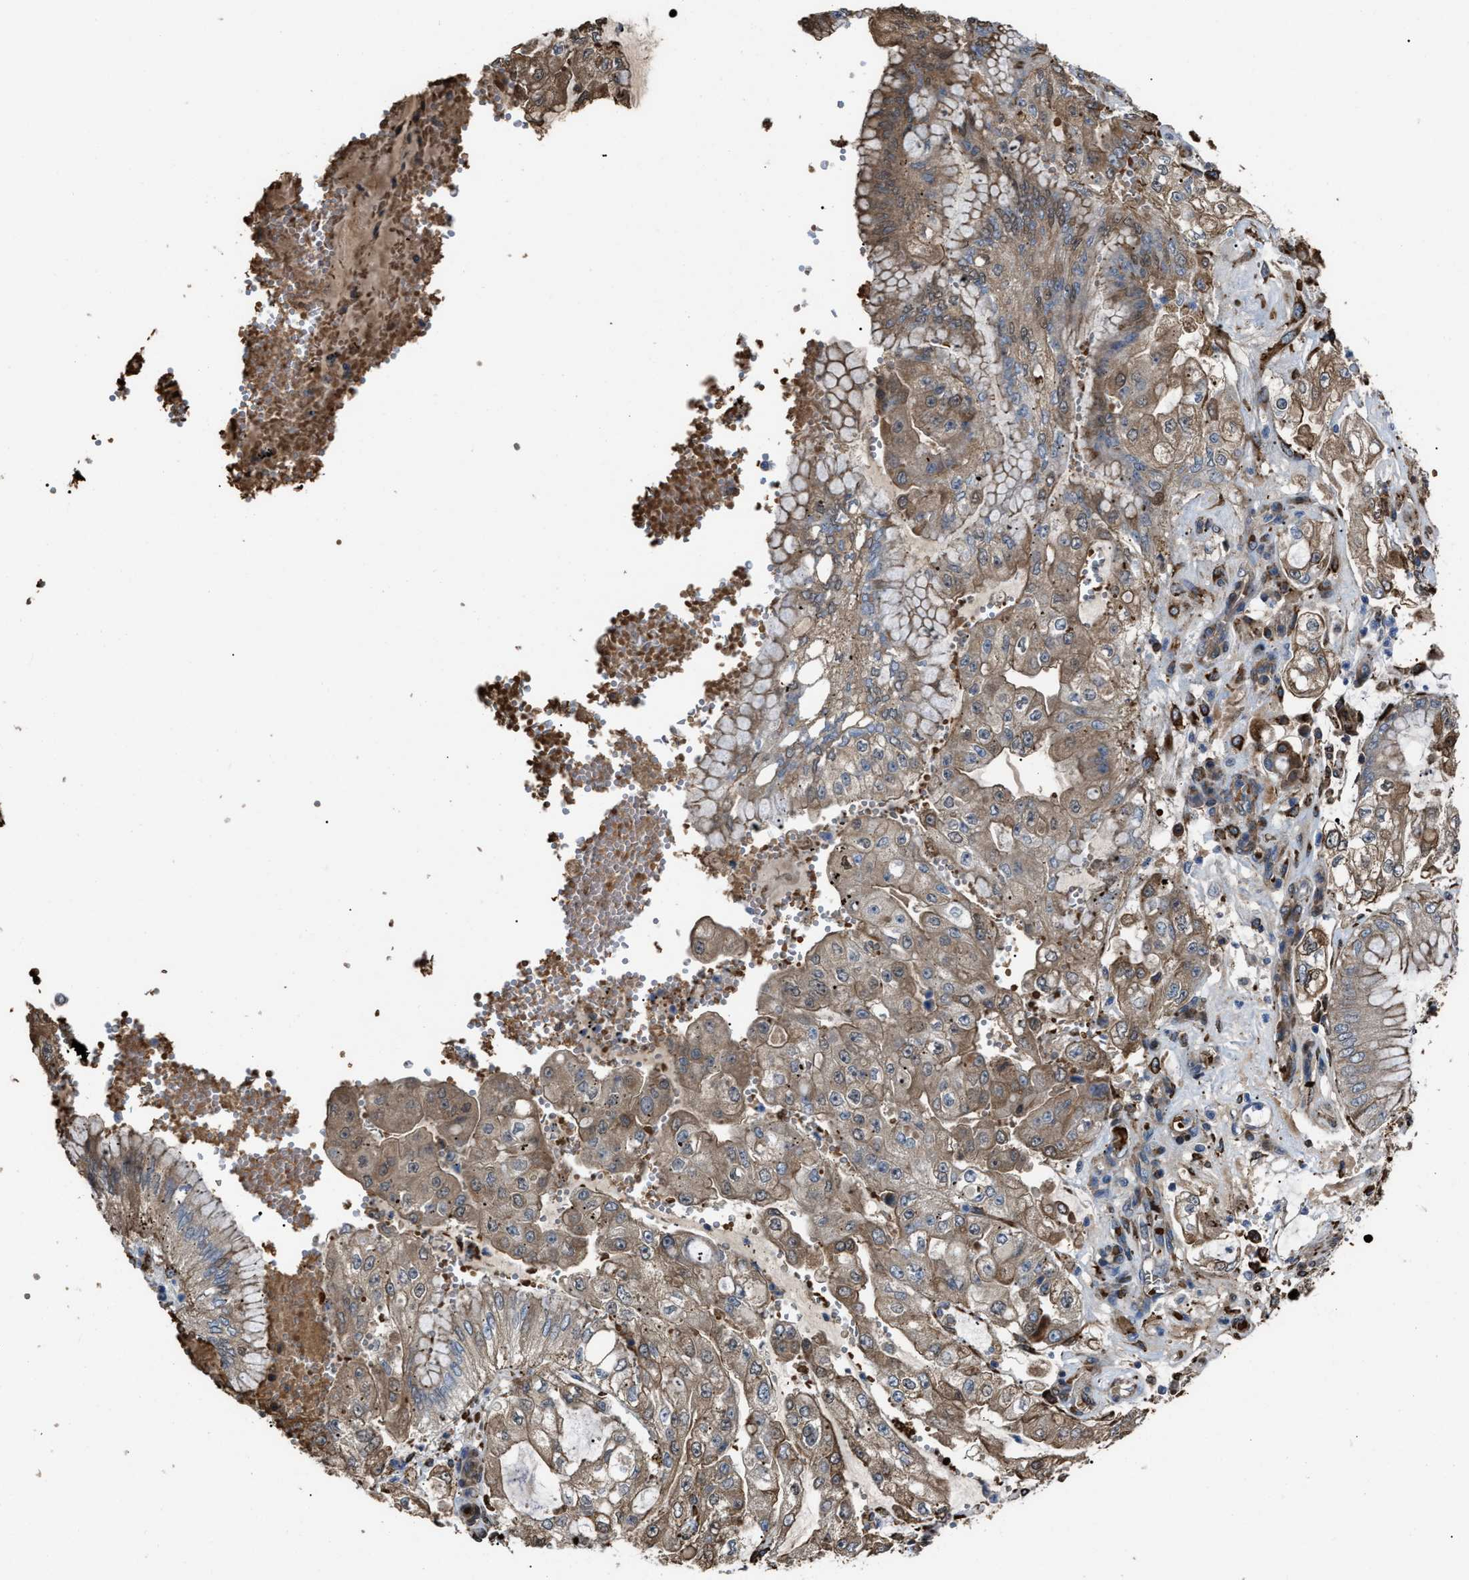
{"staining": {"intensity": "moderate", "quantity": ">75%", "location": "cytoplasmic/membranous"}, "tissue": "stomach cancer", "cell_type": "Tumor cells", "image_type": "cancer", "snomed": [{"axis": "morphology", "description": "Adenocarcinoma, NOS"}, {"axis": "topography", "description": "Stomach"}], "caption": "This histopathology image demonstrates immunohistochemistry (IHC) staining of stomach cancer (adenocarcinoma), with medium moderate cytoplasmic/membranous staining in approximately >75% of tumor cells.", "gene": "SELENOM", "patient": {"sex": "male", "age": 76}}